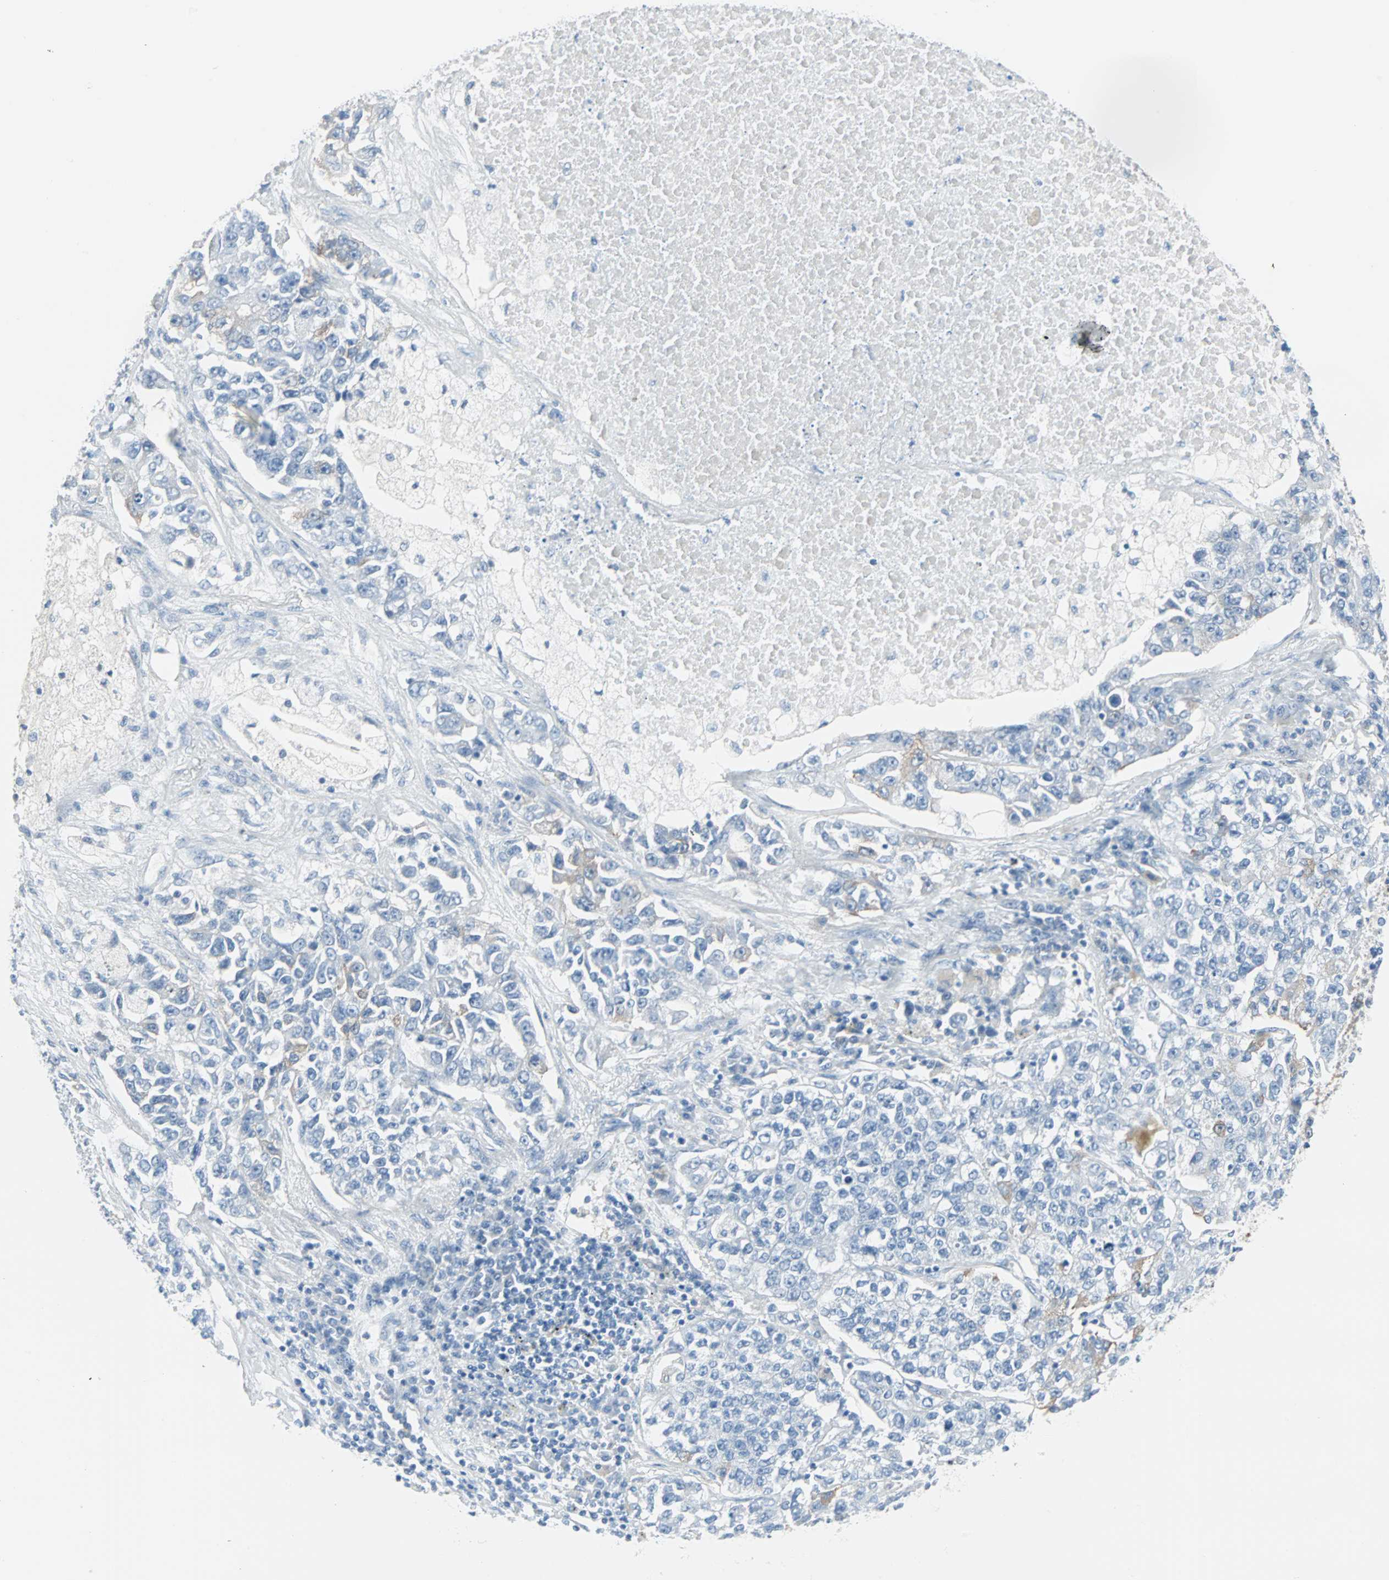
{"staining": {"intensity": "moderate", "quantity": "<25%", "location": "cytoplasmic/membranous"}, "tissue": "lung cancer", "cell_type": "Tumor cells", "image_type": "cancer", "snomed": [{"axis": "morphology", "description": "Adenocarcinoma, NOS"}, {"axis": "topography", "description": "Lung"}], "caption": "Human lung adenocarcinoma stained for a protein (brown) shows moderate cytoplasmic/membranous positive expression in approximately <25% of tumor cells.", "gene": "STX1A", "patient": {"sex": "male", "age": 49}}